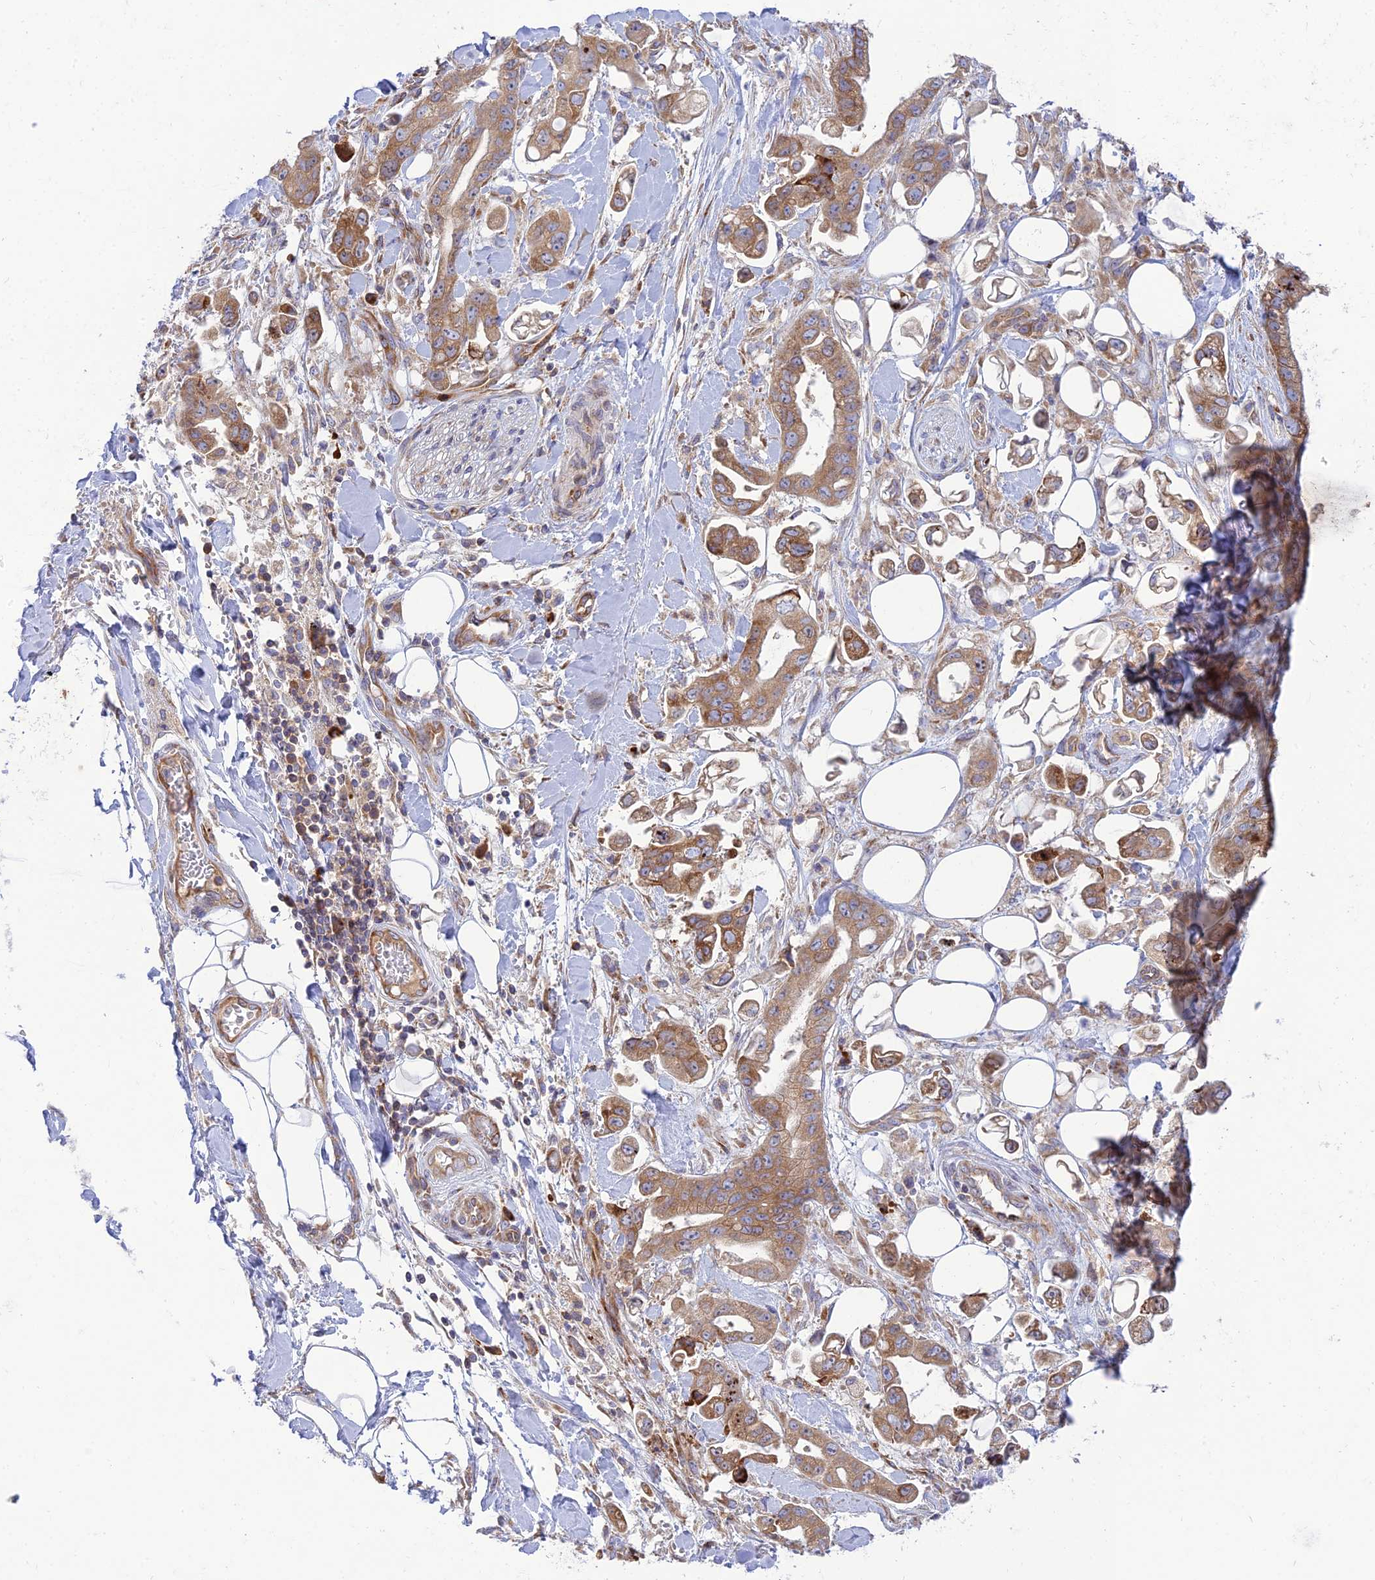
{"staining": {"intensity": "moderate", "quantity": ">75%", "location": "cytoplasmic/membranous"}, "tissue": "stomach cancer", "cell_type": "Tumor cells", "image_type": "cancer", "snomed": [{"axis": "morphology", "description": "Adenocarcinoma, NOS"}, {"axis": "topography", "description": "Stomach"}], "caption": "Adenocarcinoma (stomach) tissue exhibits moderate cytoplasmic/membranous expression in about >75% of tumor cells, visualized by immunohistochemistry.", "gene": "PIMREG", "patient": {"sex": "male", "age": 62}}